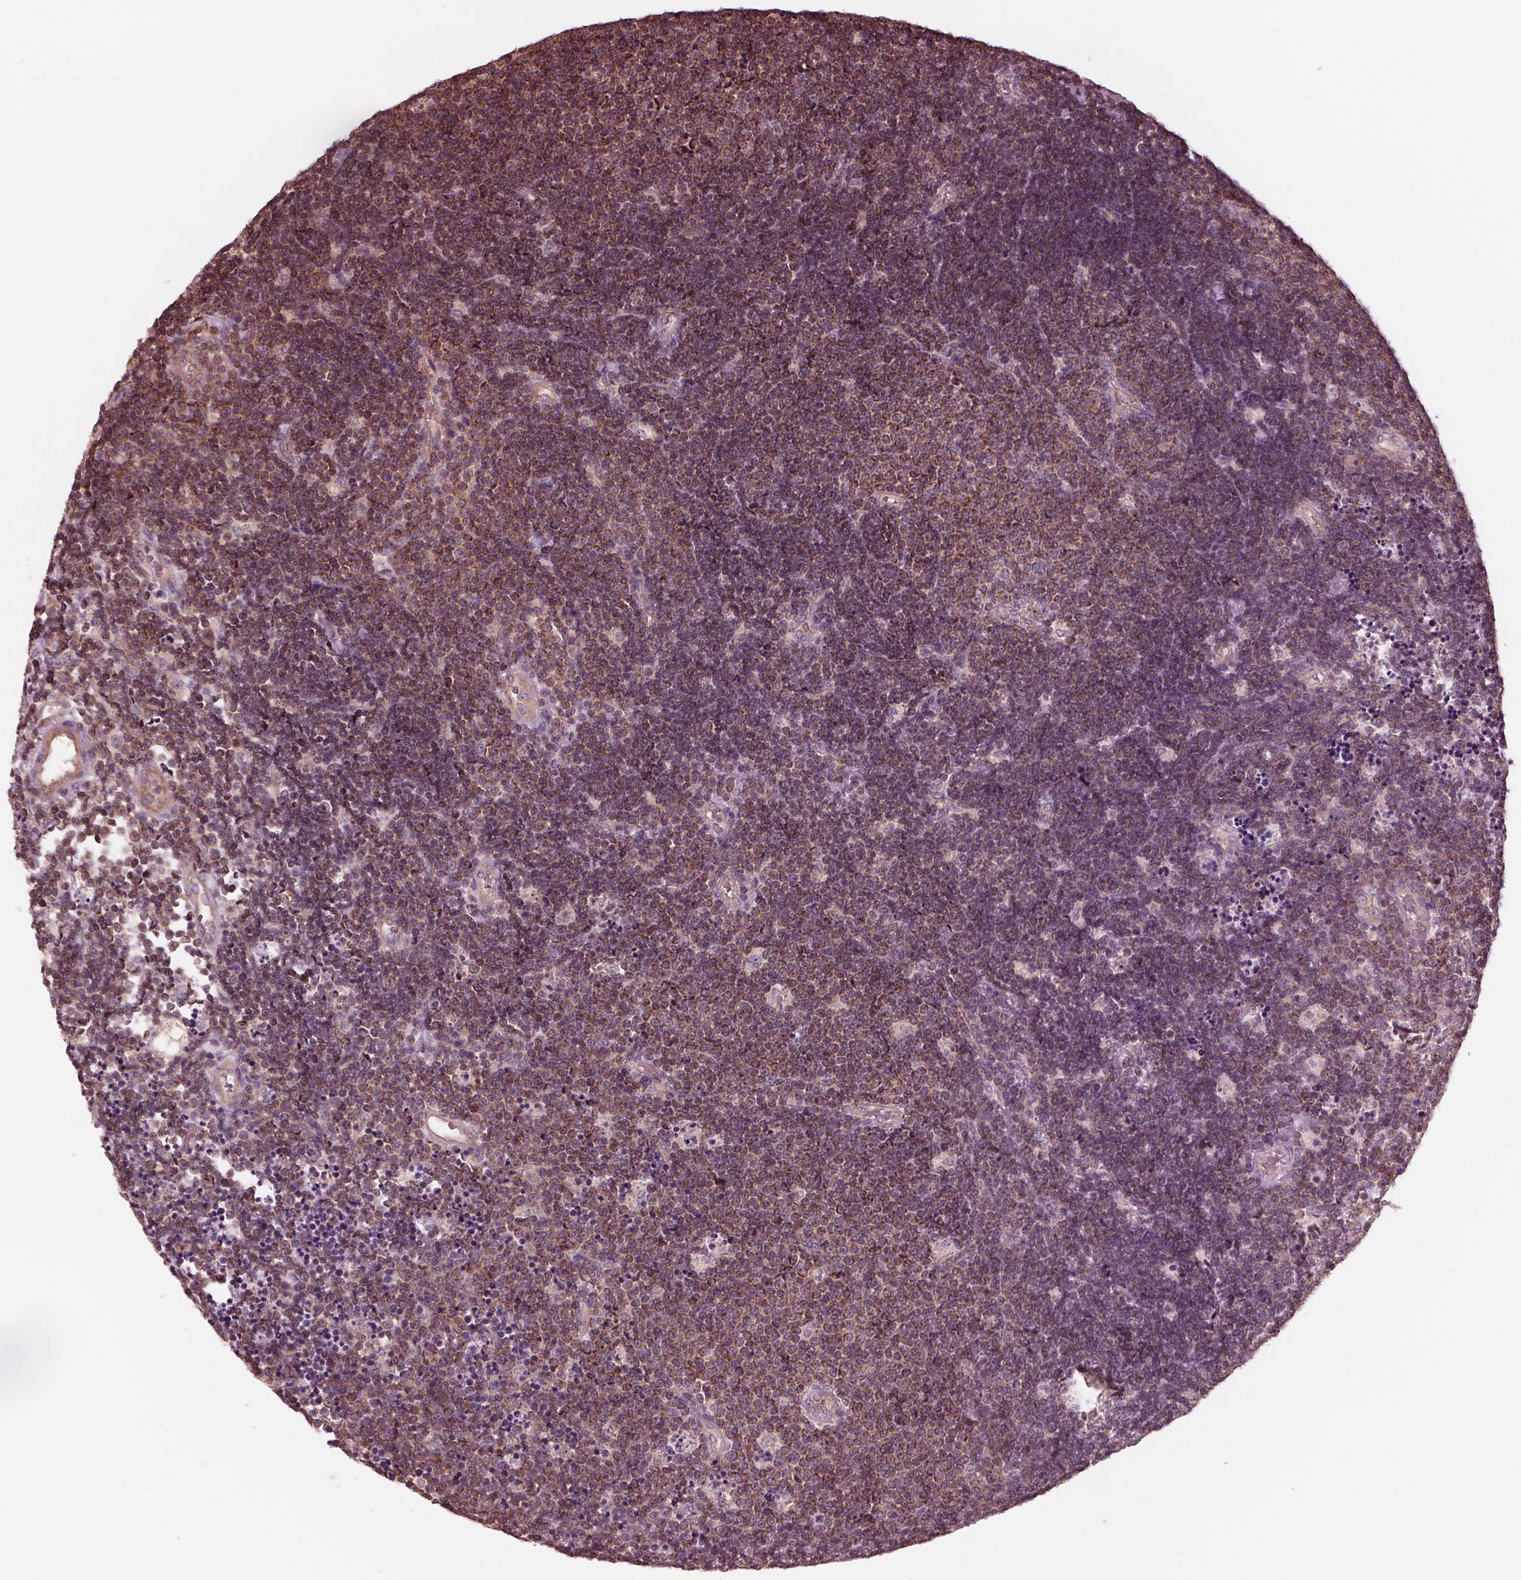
{"staining": {"intensity": "moderate", "quantity": ">75%", "location": "cytoplasmic/membranous"}, "tissue": "lymphoma", "cell_type": "Tumor cells", "image_type": "cancer", "snomed": [{"axis": "morphology", "description": "Malignant lymphoma, non-Hodgkin's type, Low grade"}, {"axis": "topography", "description": "Brain"}], "caption": "Protein expression analysis of human malignant lymphoma, non-Hodgkin's type (low-grade) reveals moderate cytoplasmic/membranous positivity in about >75% of tumor cells.", "gene": "STK33", "patient": {"sex": "female", "age": 66}}